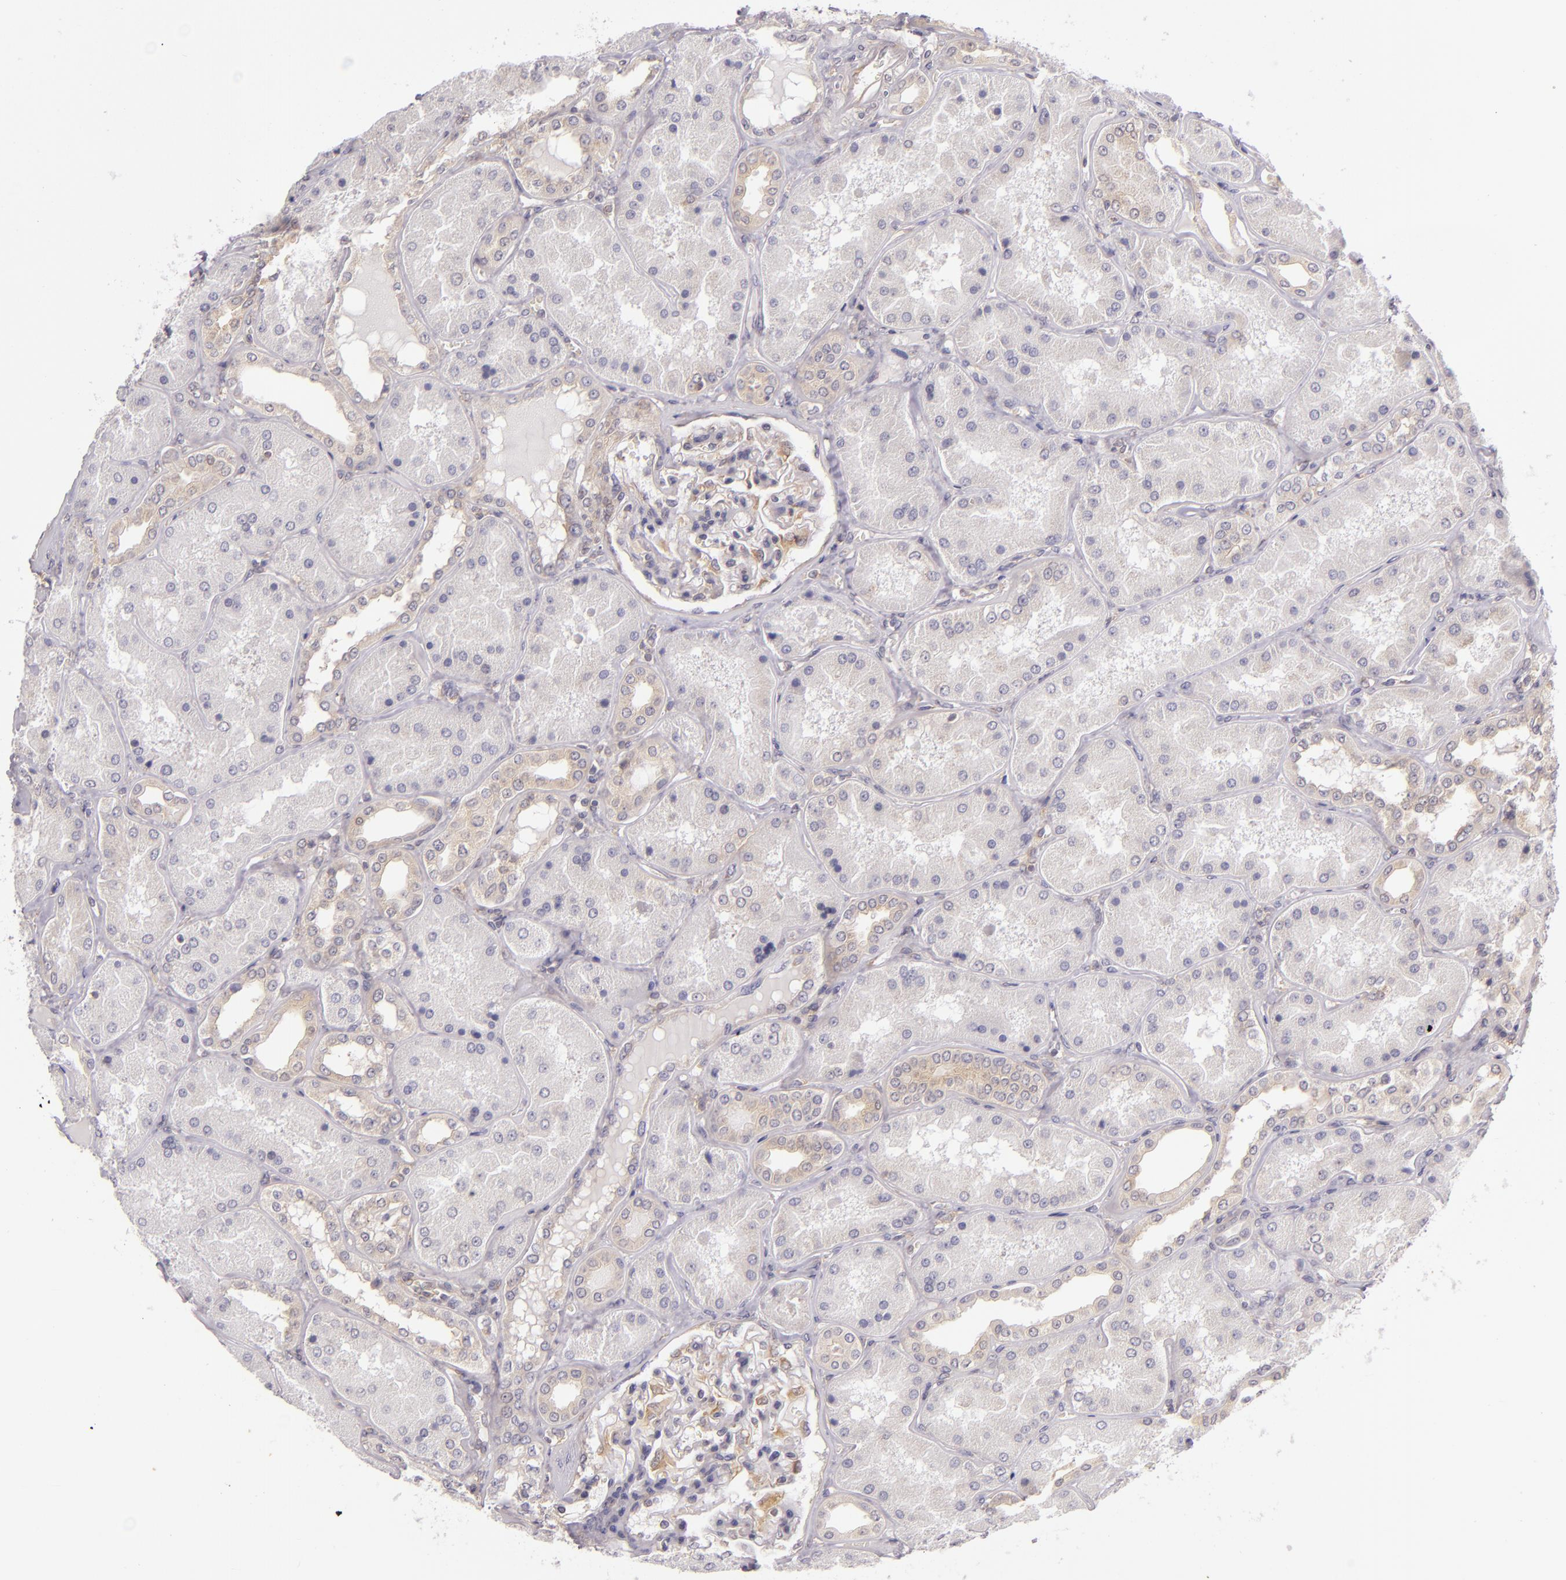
{"staining": {"intensity": "weak", "quantity": "<25%", "location": "cytoplasmic/membranous"}, "tissue": "kidney", "cell_type": "Cells in glomeruli", "image_type": "normal", "snomed": [{"axis": "morphology", "description": "Normal tissue, NOS"}, {"axis": "topography", "description": "Kidney"}], "caption": "An IHC photomicrograph of unremarkable kidney is shown. There is no staining in cells in glomeruli of kidney. (Stains: DAB (3,3'-diaminobenzidine) IHC with hematoxylin counter stain, Microscopy: brightfield microscopy at high magnification).", "gene": "UPF3B", "patient": {"sex": "female", "age": 56}}